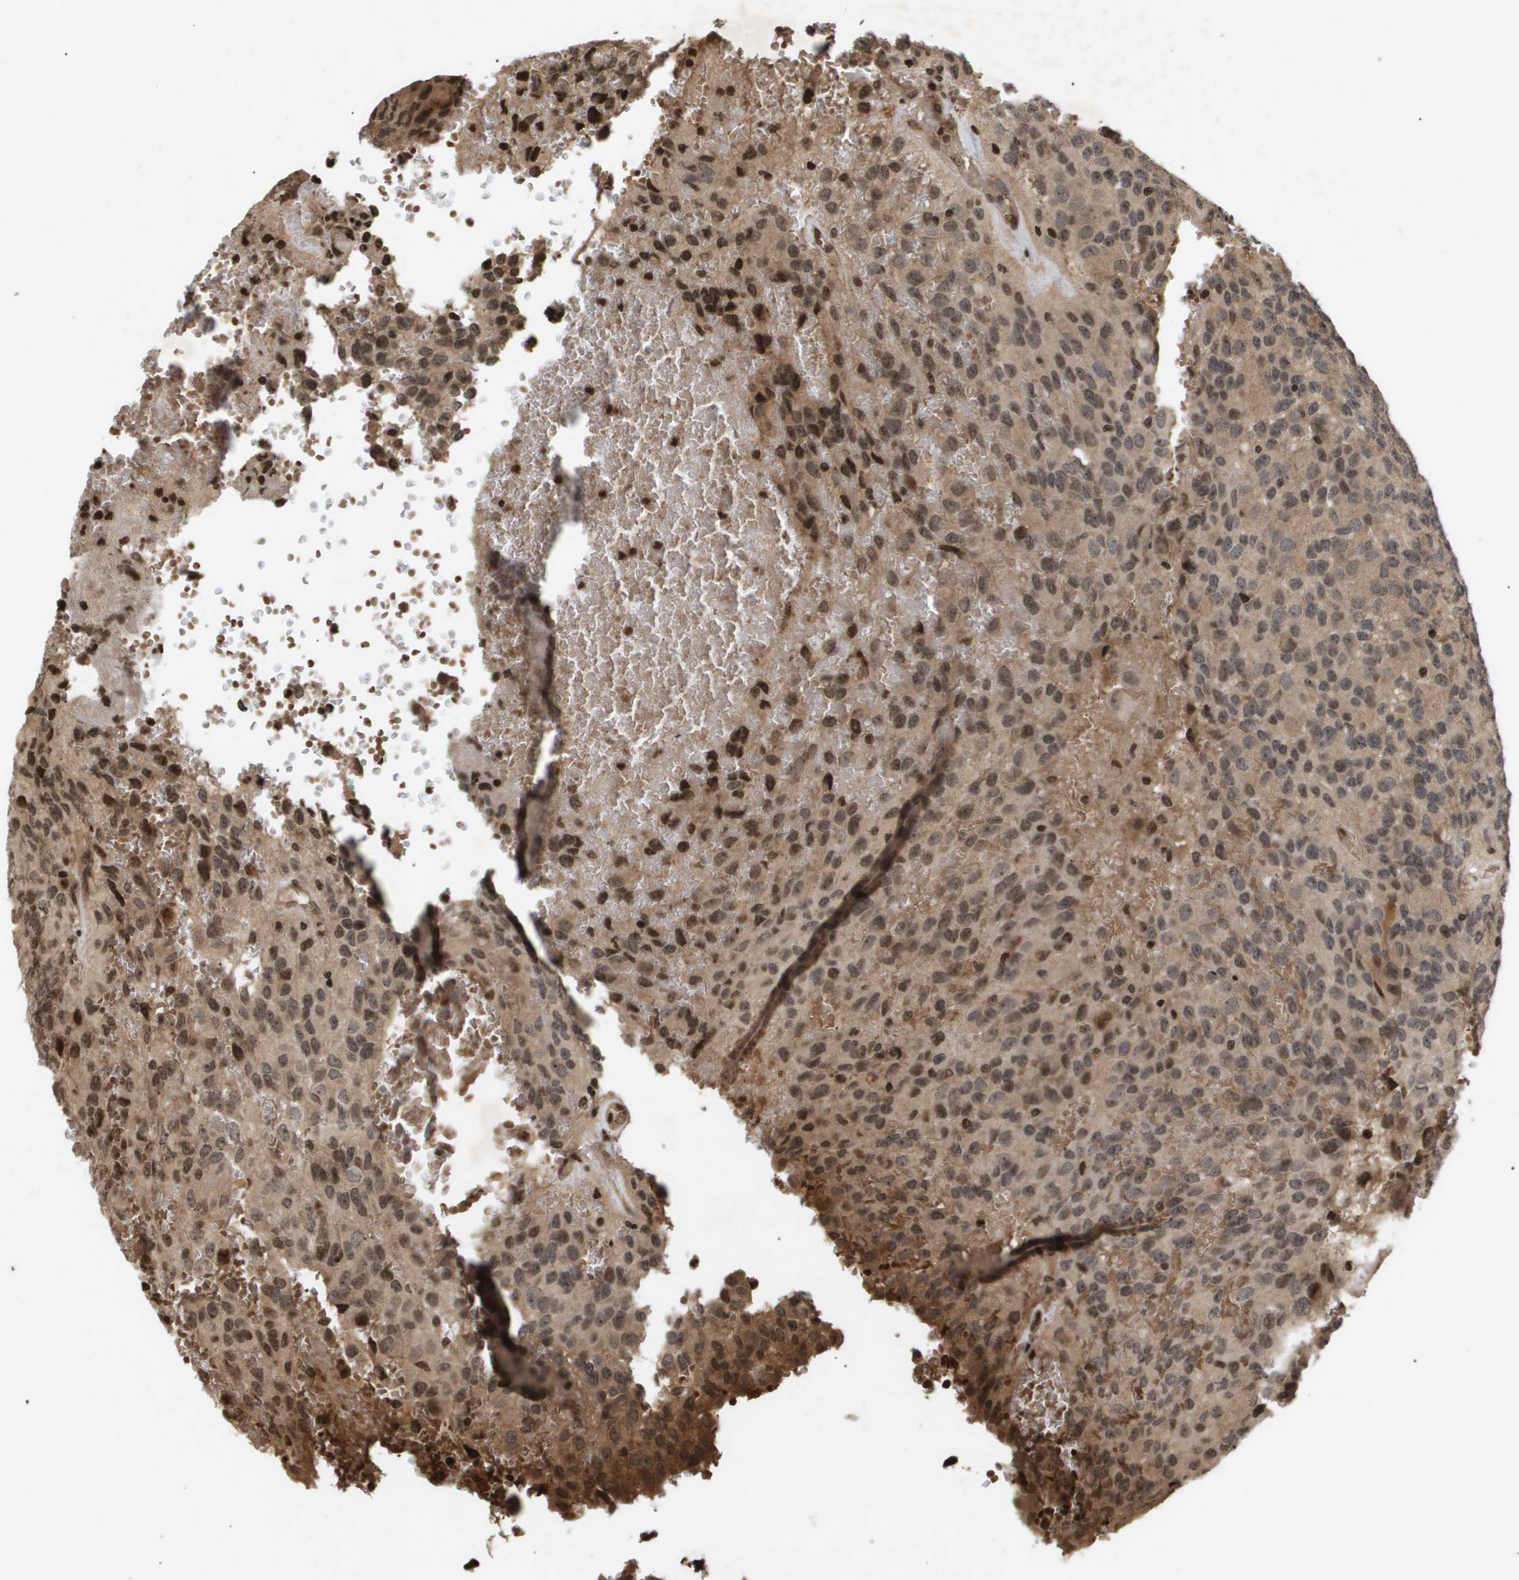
{"staining": {"intensity": "moderate", "quantity": ">75%", "location": "cytoplasmic/membranous,nuclear"}, "tissue": "glioma", "cell_type": "Tumor cells", "image_type": "cancer", "snomed": [{"axis": "morphology", "description": "Glioma, malignant, High grade"}, {"axis": "topography", "description": "Brain"}], "caption": "Tumor cells display moderate cytoplasmic/membranous and nuclear expression in approximately >75% of cells in glioma.", "gene": "HSPA6", "patient": {"sex": "male", "age": 32}}